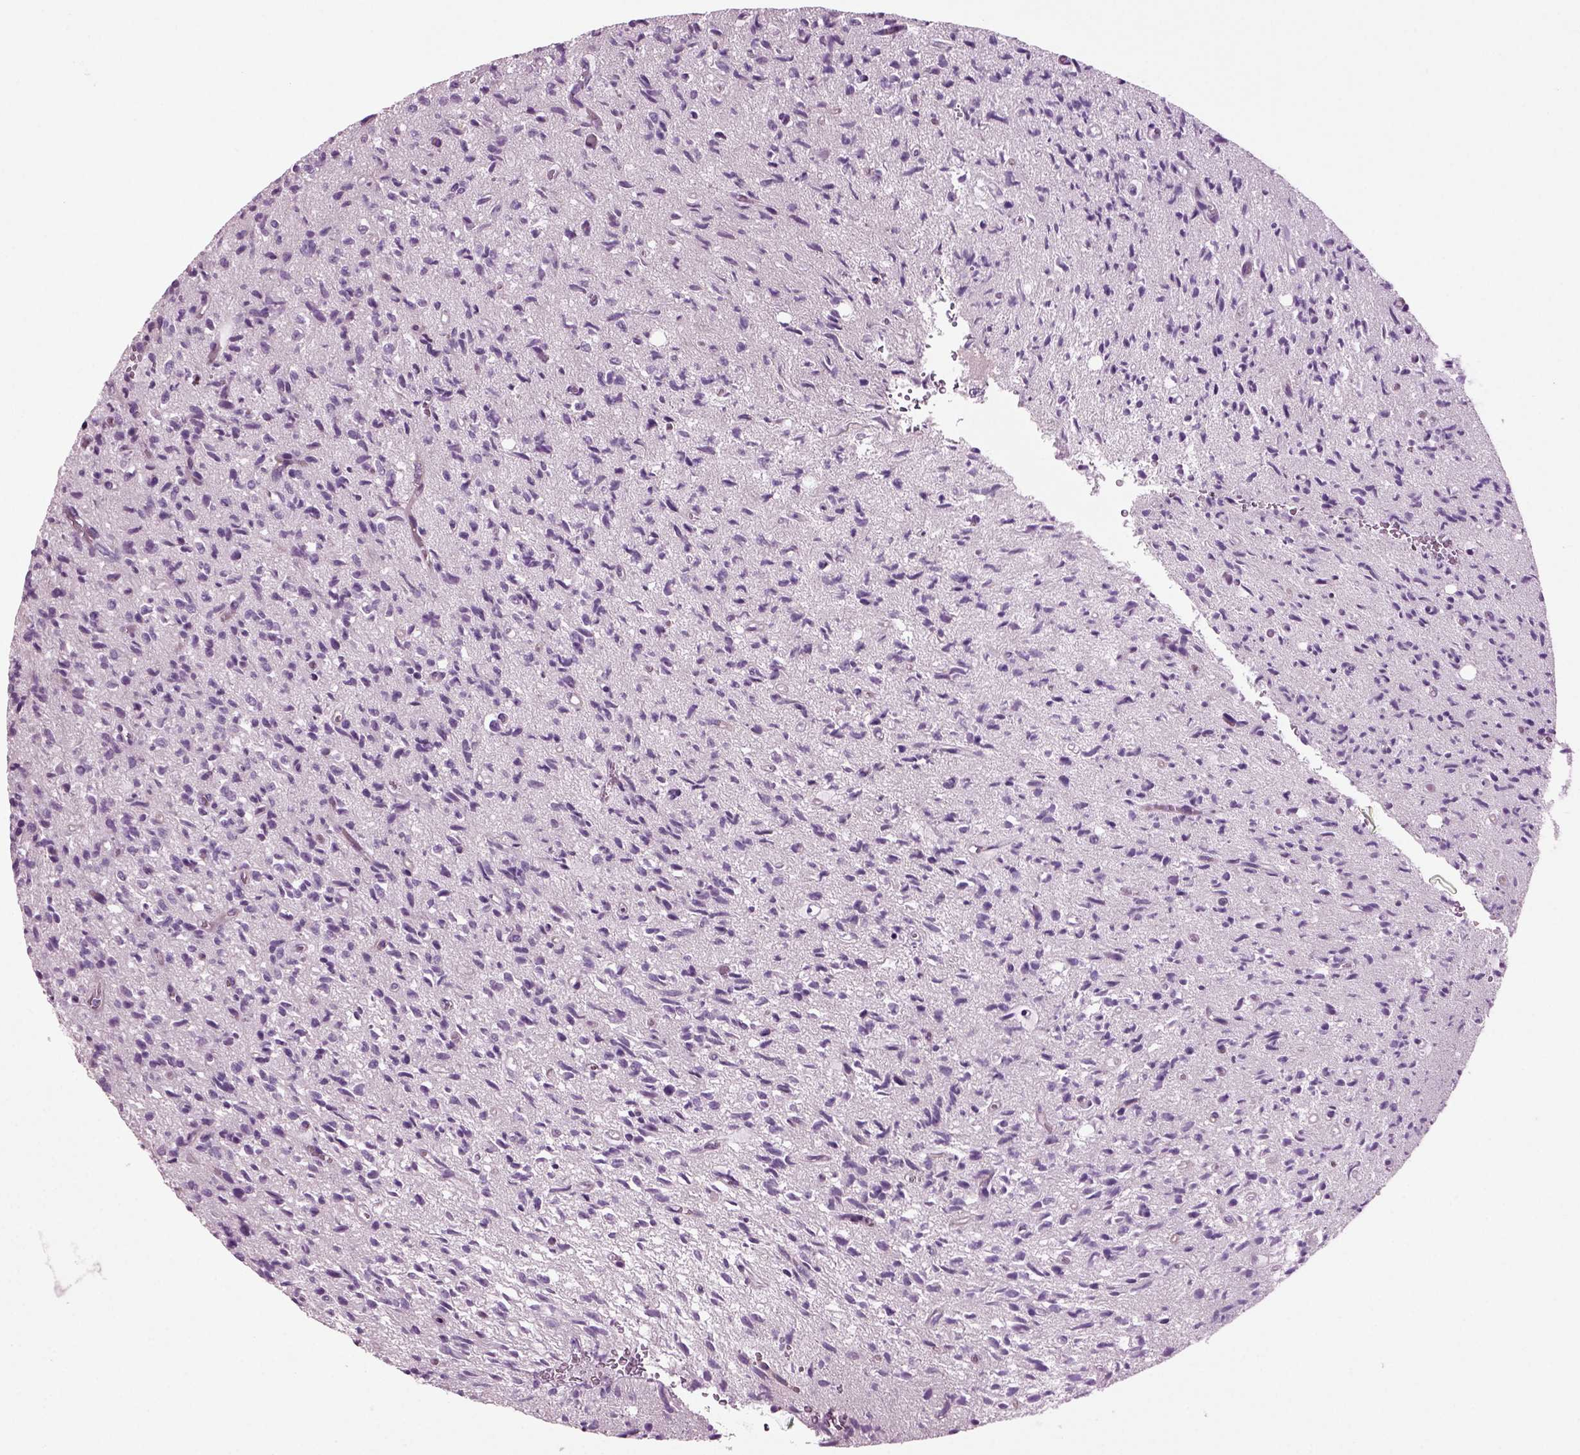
{"staining": {"intensity": "negative", "quantity": "none", "location": "none"}, "tissue": "glioma", "cell_type": "Tumor cells", "image_type": "cancer", "snomed": [{"axis": "morphology", "description": "Glioma, malignant, High grade"}, {"axis": "topography", "description": "Brain"}], "caption": "An immunohistochemistry (IHC) histopathology image of malignant glioma (high-grade) is shown. There is no staining in tumor cells of malignant glioma (high-grade).", "gene": "COL9A2", "patient": {"sex": "male", "age": 64}}